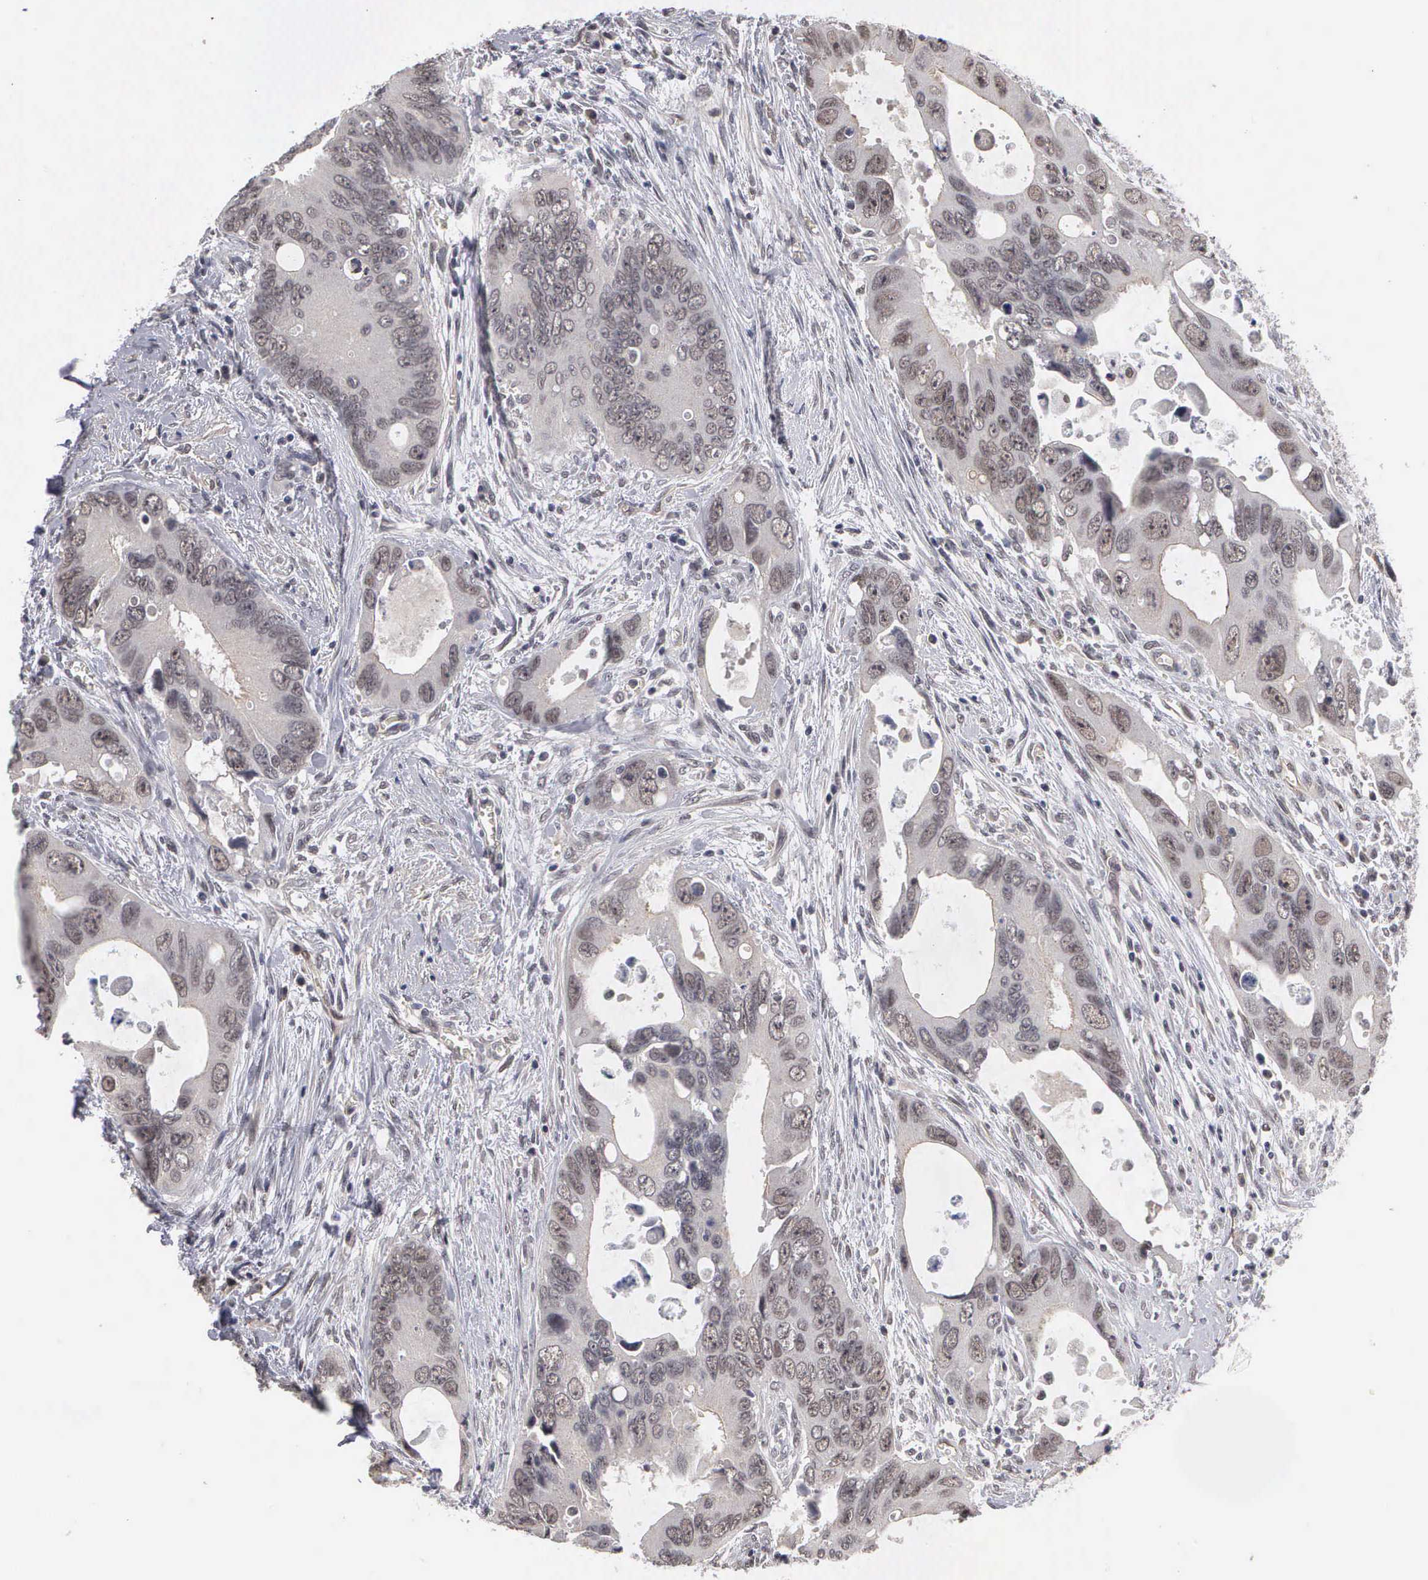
{"staining": {"intensity": "weak", "quantity": "25%-75%", "location": "nuclear"}, "tissue": "colorectal cancer", "cell_type": "Tumor cells", "image_type": "cancer", "snomed": [{"axis": "morphology", "description": "Adenocarcinoma, NOS"}, {"axis": "topography", "description": "Rectum"}], "caption": "DAB immunohistochemical staining of human colorectal cancer reveals weak nuclear protein staining in about 25%-75% of tumor cells.", "gene": "ZBTB33", "patient": {"sex": "male", "age": 70}}